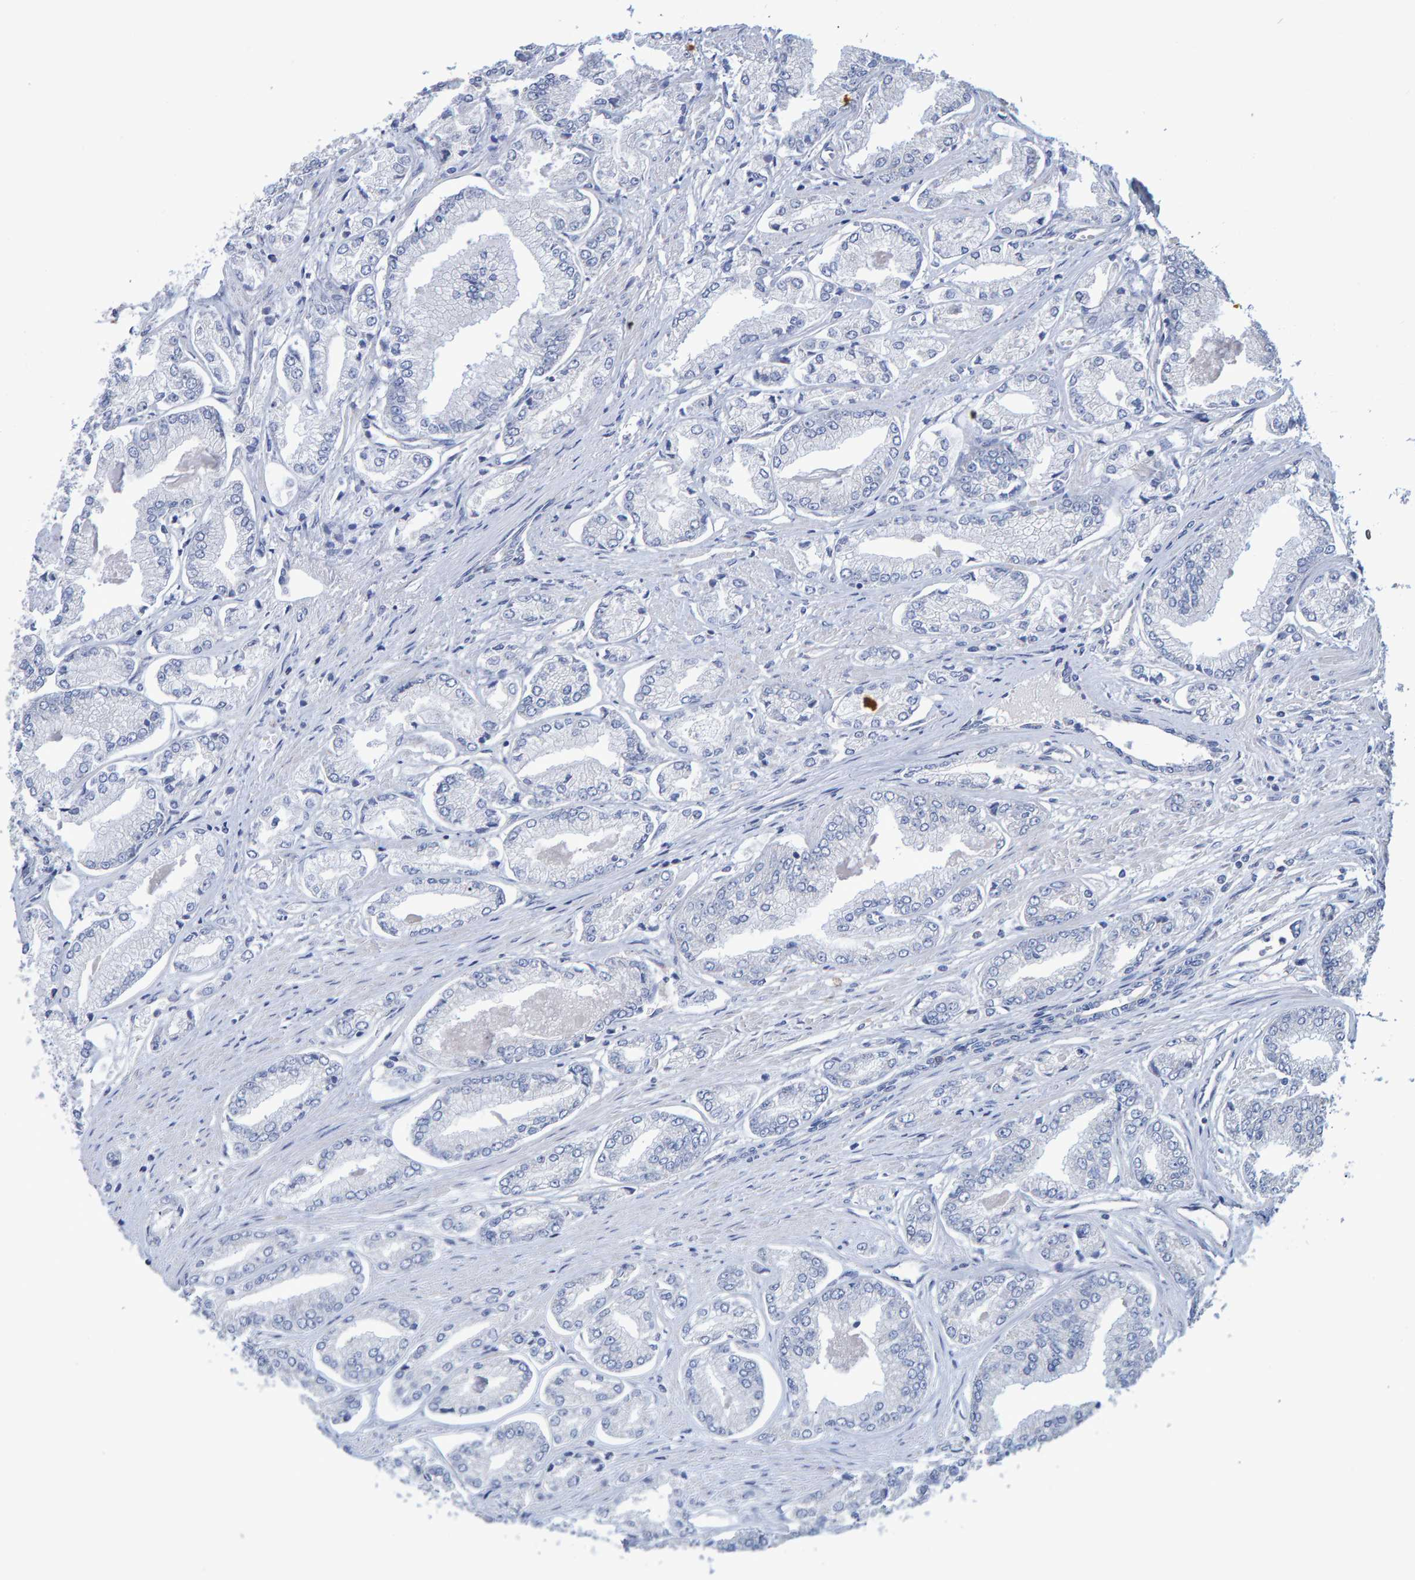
{"staining": {"intensity": "negative", "quantity": "none", "location": "none"}, "tissue": "prostate cancer", "cell_type": "Tumor cells", "image_type": "cancer", "snomed": [{"axis": "morphology", "description": "Adenocarcinoma, Low grade"}, {"axis": "topography", "description": "Prostate"}], "caption": "There is no significant expression in tumor cells of prostate cancer (adenocarcinoma (low-grade)). Nuclei are stained in blue.", "gene": "HEMGN", "patient": {"sex": "male", "age": 52}}